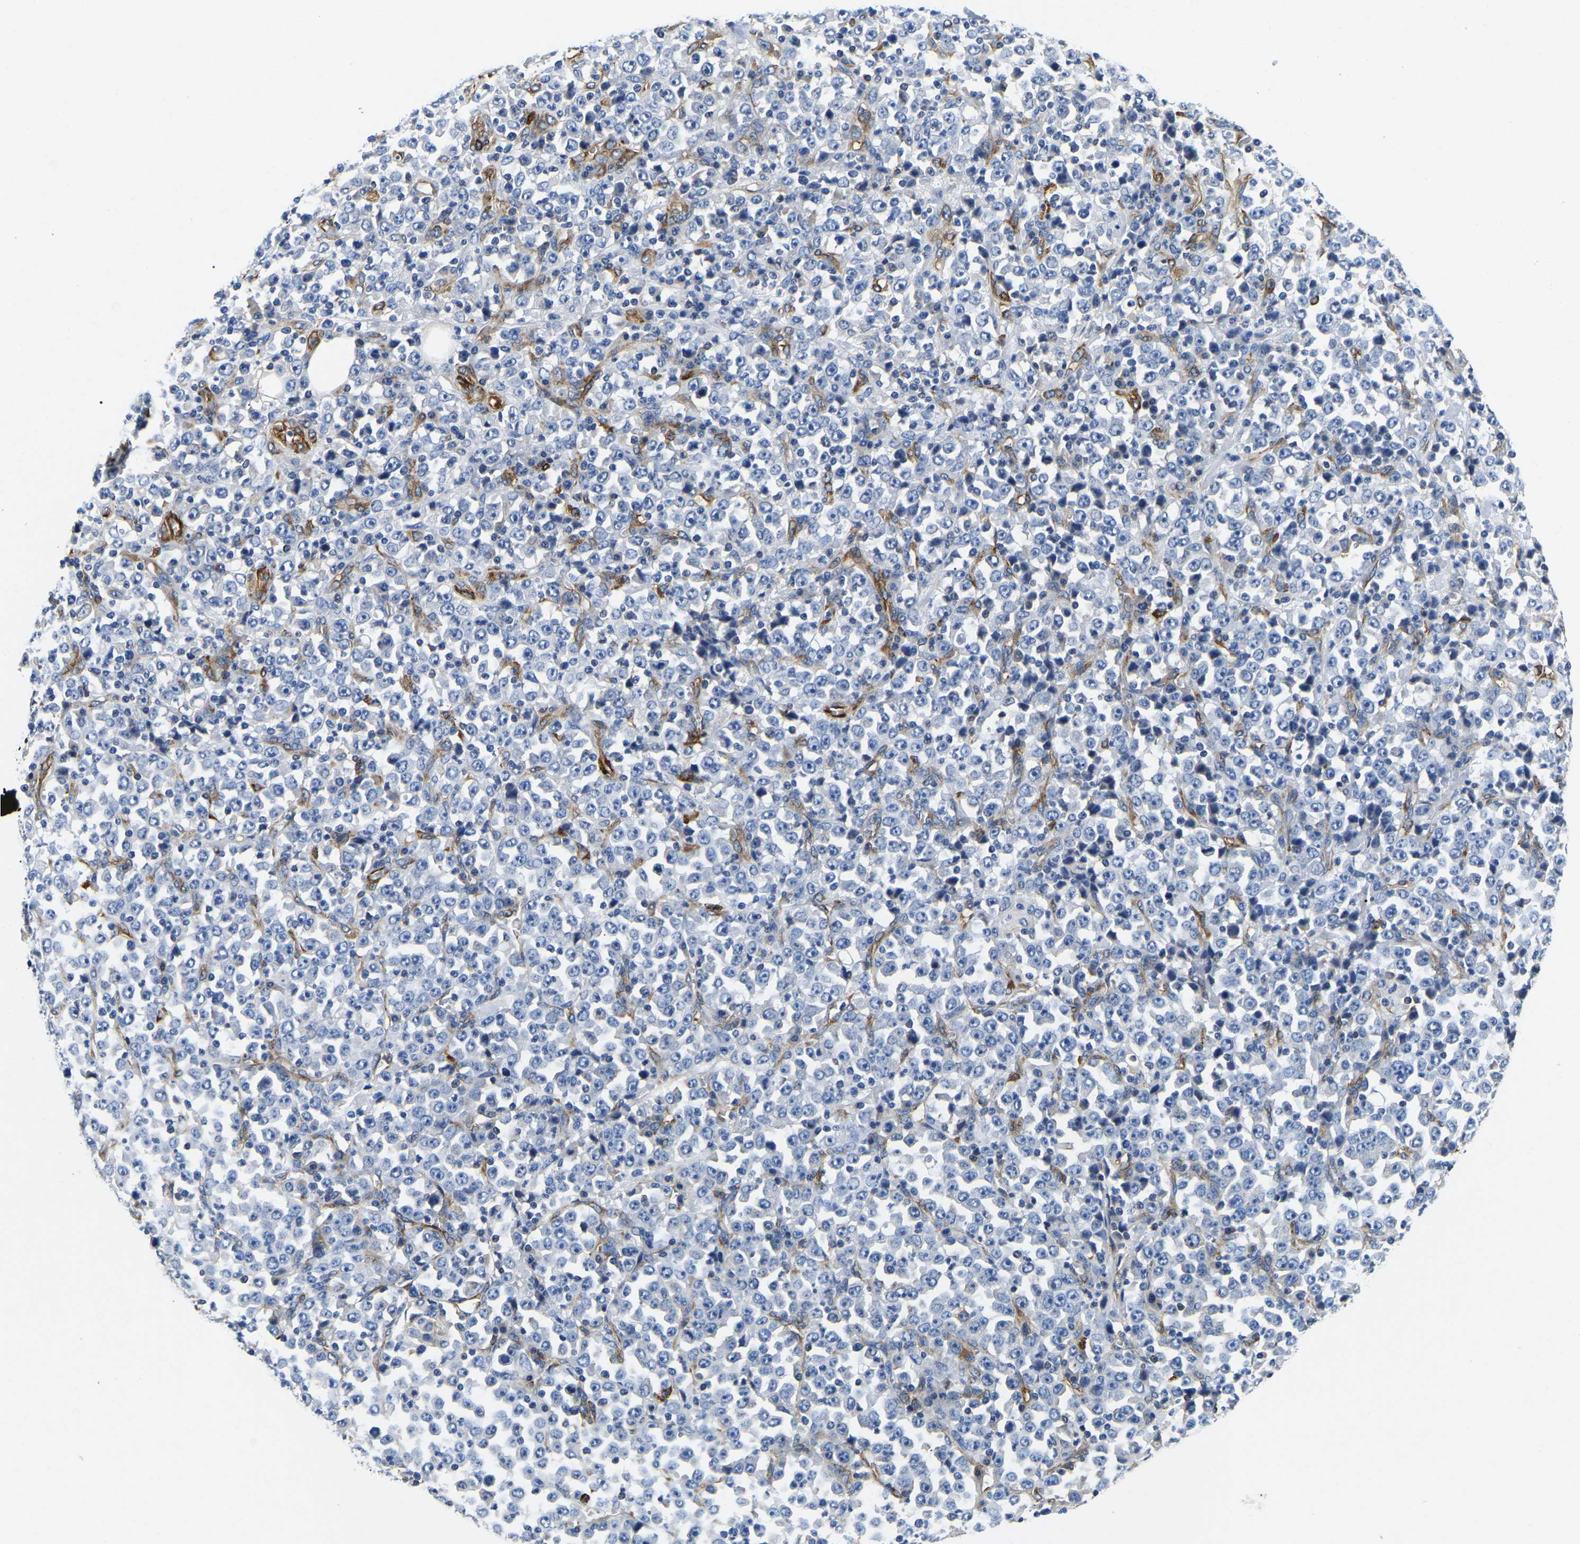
{"staining": {"intensity": "negative", "quantity": "none", "location": "none"}, "tissue": "stomach cancer", "cell_type": "Tumor cells", "image_type": "cancer", "snomed": [{"axis": "morphology", "description": "Normal tissue, NOS"}, {"axis": "morphology", "description": "Adenocarcinoma, NOS"}, {"axis": "topography", "description": "Stomach, upper"}, {"axis": "topography", "description": "Stomach"}], "caption": "Immunohistochemical staining of adenocarcinoma (stomach) exhibits no significant positivity in tumor cells. (DAB (3,3'-diaminobenzidine) immunohistochemistry (IHC), high magnification).", "gene": "DUSP8", "patient": {"sex": "male", "age": 59}}